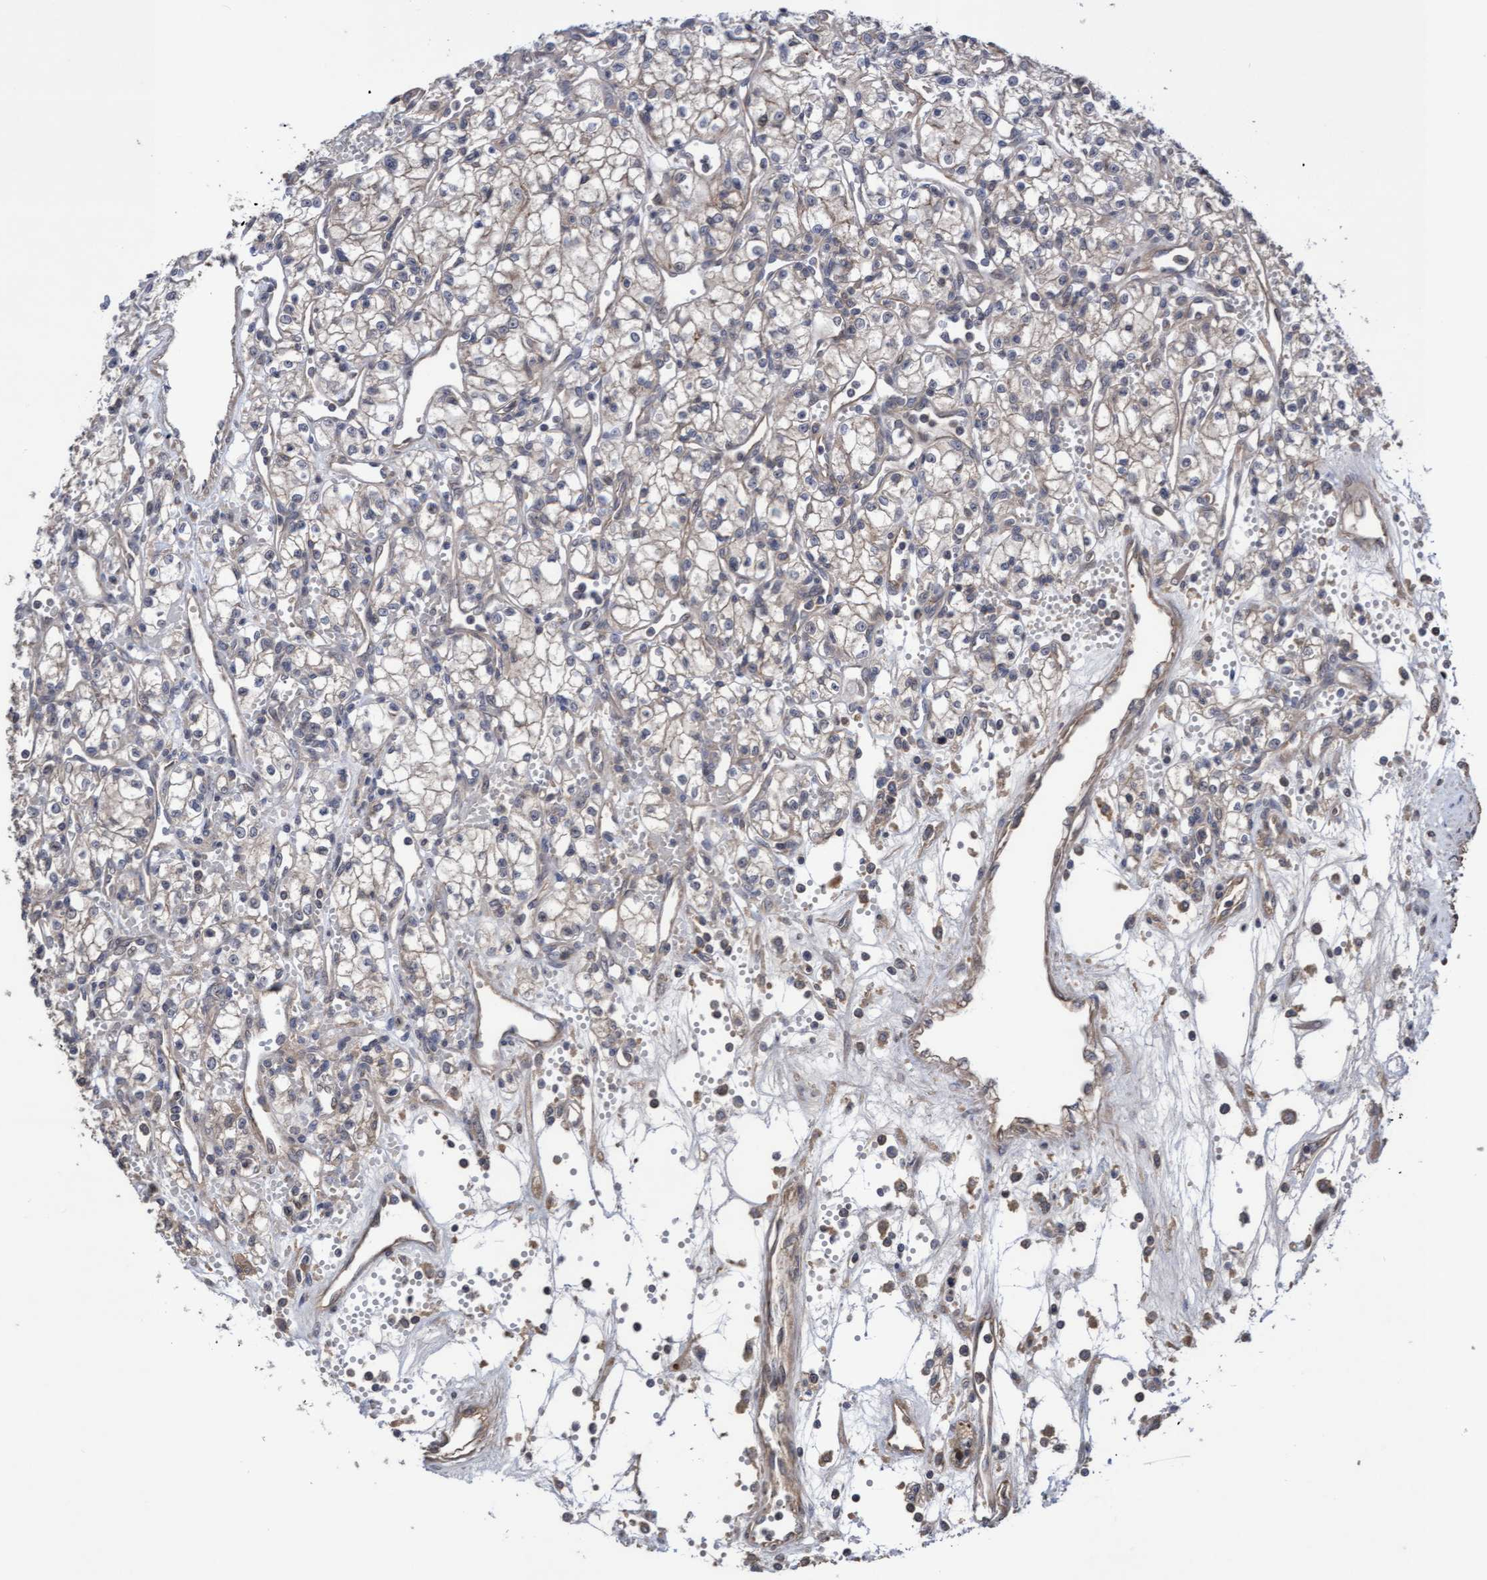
{"staining": {"intensity": "negative", "quantity": "none", "location": "none"}, "tissue": "renal cancer", "cell_type": "Tumor cells", "image_type": "cancer", "snomed": [{"axis": "morphology", "description": "Adenocarcinoma, NOS"}, {"axis": "topography", "description": "Kidney"}], "caption": "Histopathology image shows no significant protein staining in tumor cells of renal cancer.", "gene": "COBL", "patient": {"sex": "male", "age": 59}}